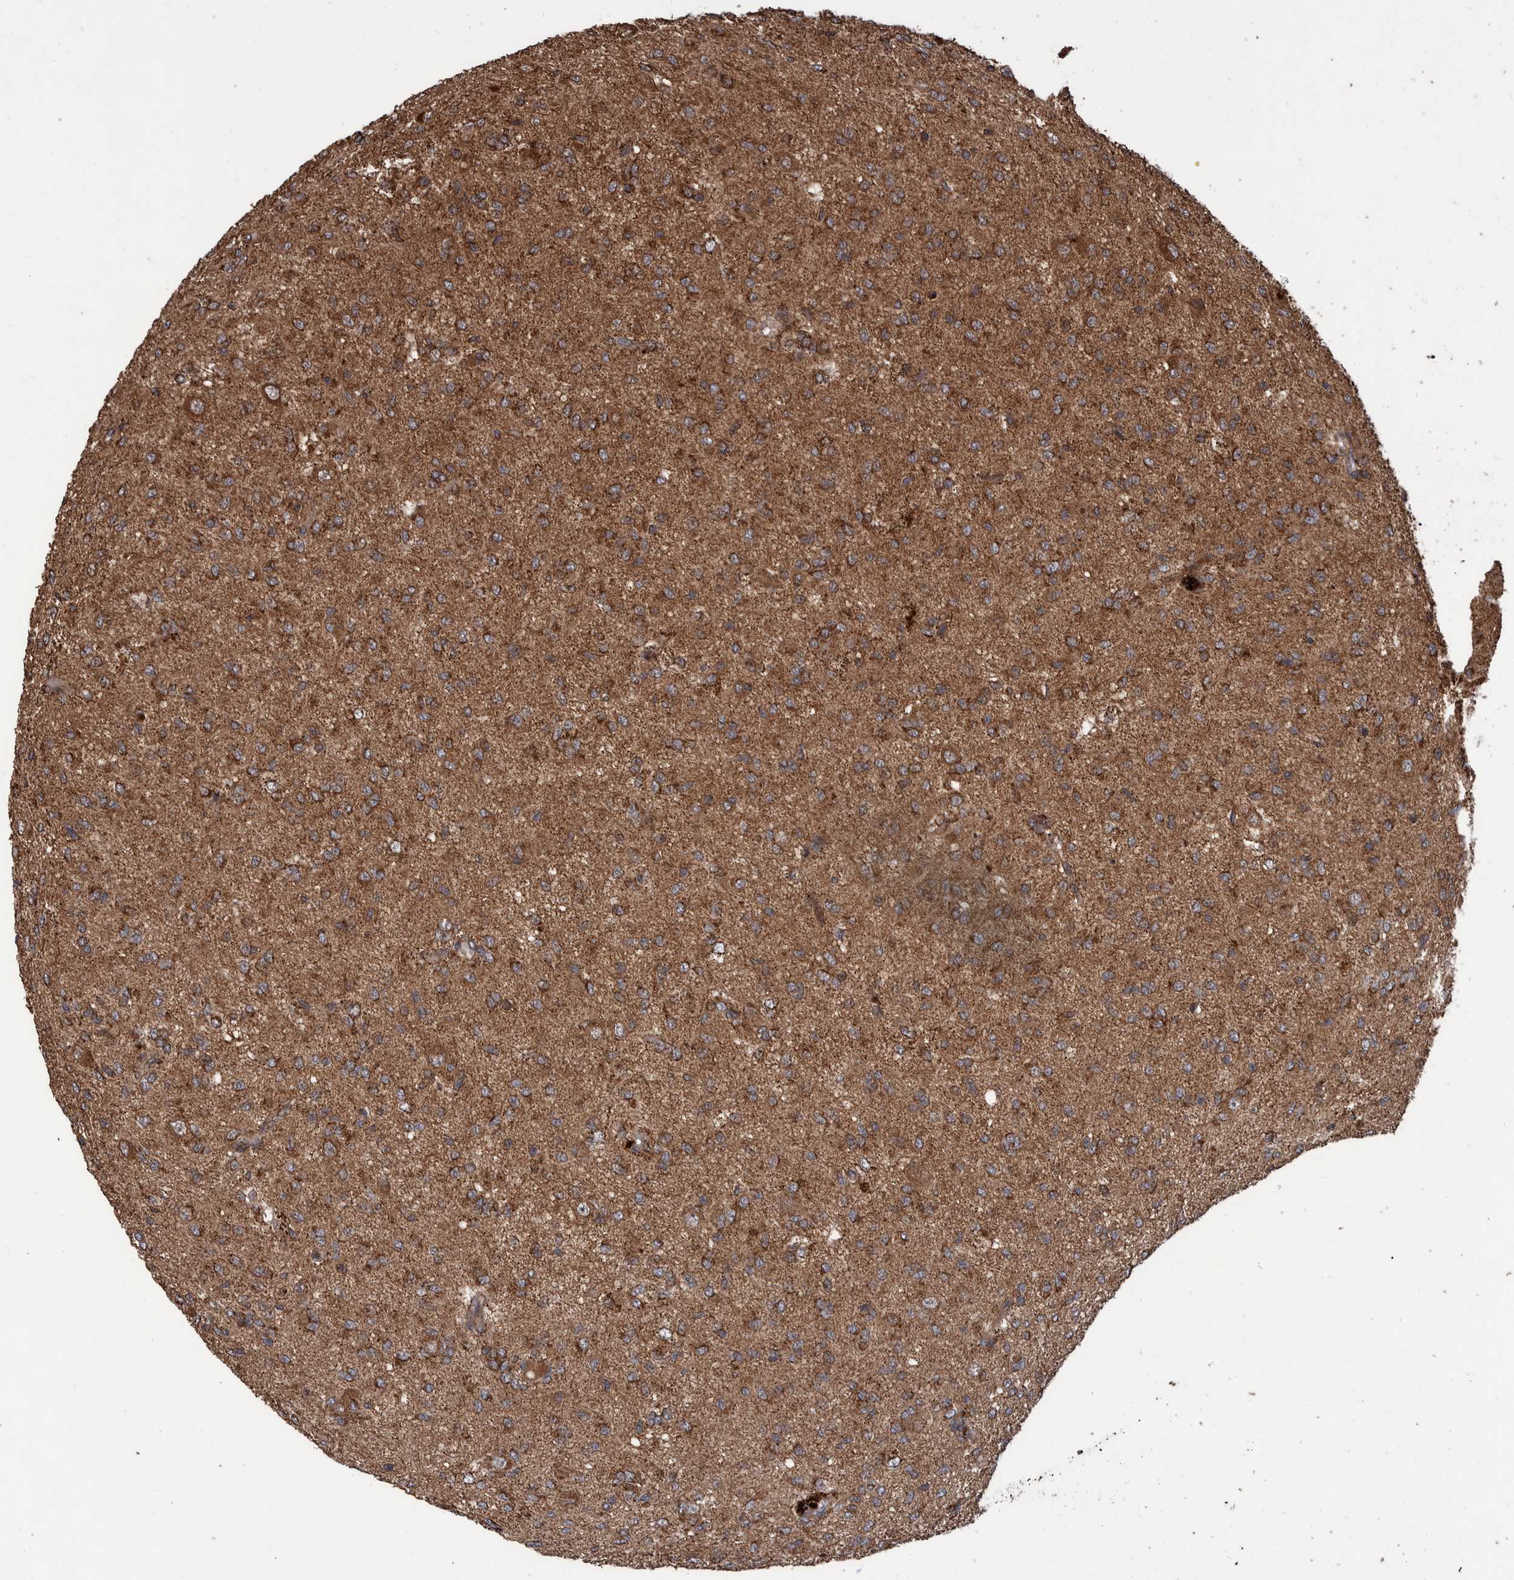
{"staining": {"intensity": "moderate", "quantity": ">75%", "location": "cytoplasmic/membranous"}, "tissue": "glioma", "cell_type": "Tumor cells", "image_type": "cancer", "snomed": [{"axis": "morphology", "description": "Glioma, malignant, High grade"}, {"axis": "topography", "description": "Brain"}], "caption": "Immunohistochemical staining of glioma displays medium levels of moderate cytoplasmic/membranous protein expression in approximately >75% of tumor cells. The staining is performed using DAB brown chromogen to label protein expression. The nuclei are counter-stained blue using hematoxylin.", "gene": "VBP1", "patient": {"sex": "female", "age": 59}}